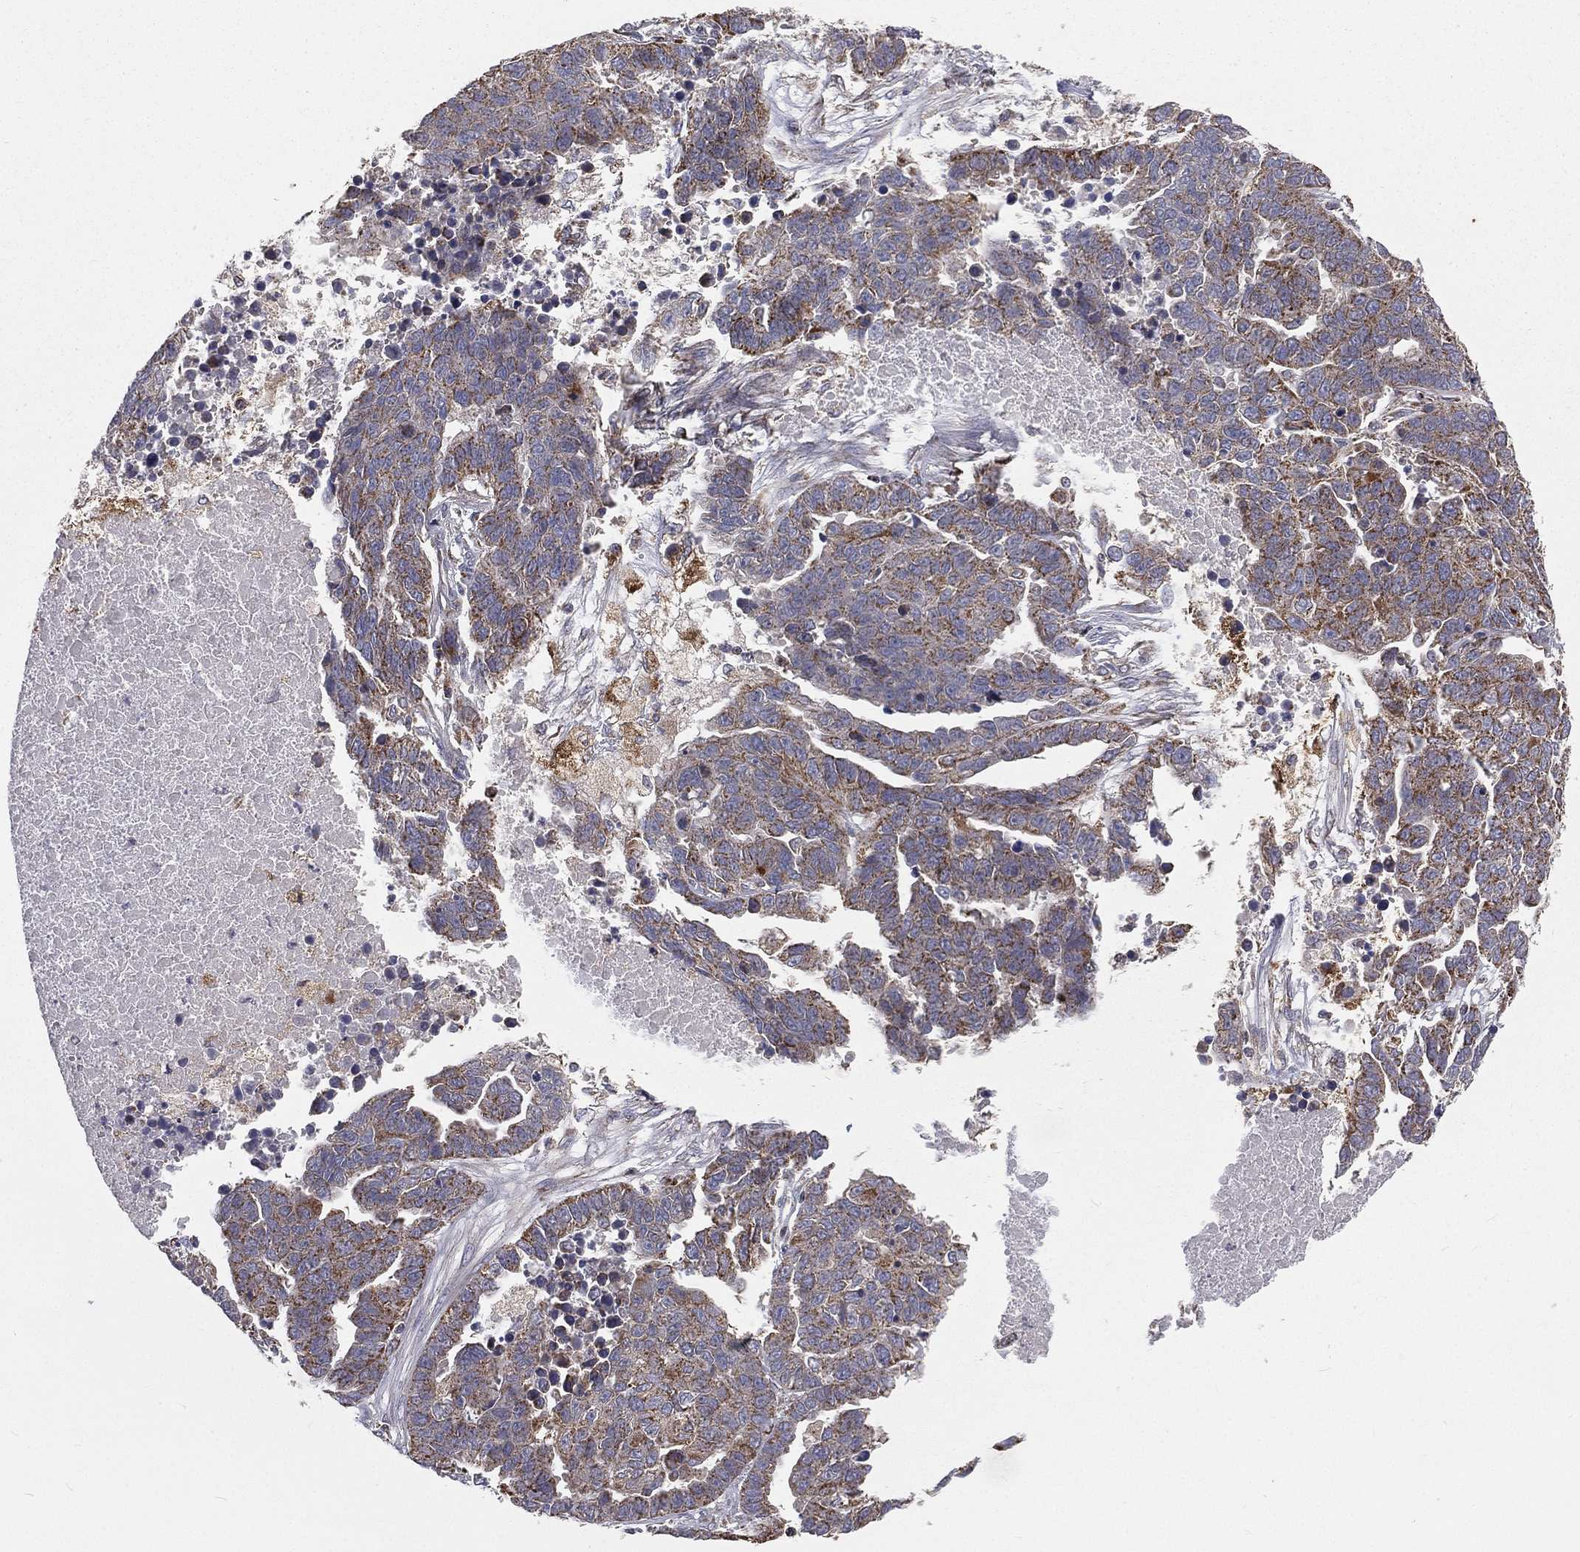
{"staining": {"intensity": "moderate", "quantity": "25%-75%", "location": "cytoplasmic/membranous"}, "tissue": "ovarian cancer", "cell_type": "Tumor cells", "image_type": "cancer", "snomed": [{"axis": "morphology", "description": "Cystadenocarcinoma, serous, NOS"}, {"axis": "topography", "description": "Ovary"}], "caption": "Moderate cytoplasmic/membranous staining for a protein is identified in about 25%-75% of tumor cells of ovarian cancer using IHC.", "gene": "HADH", "patient": {"sex": "female", "age": 87}}